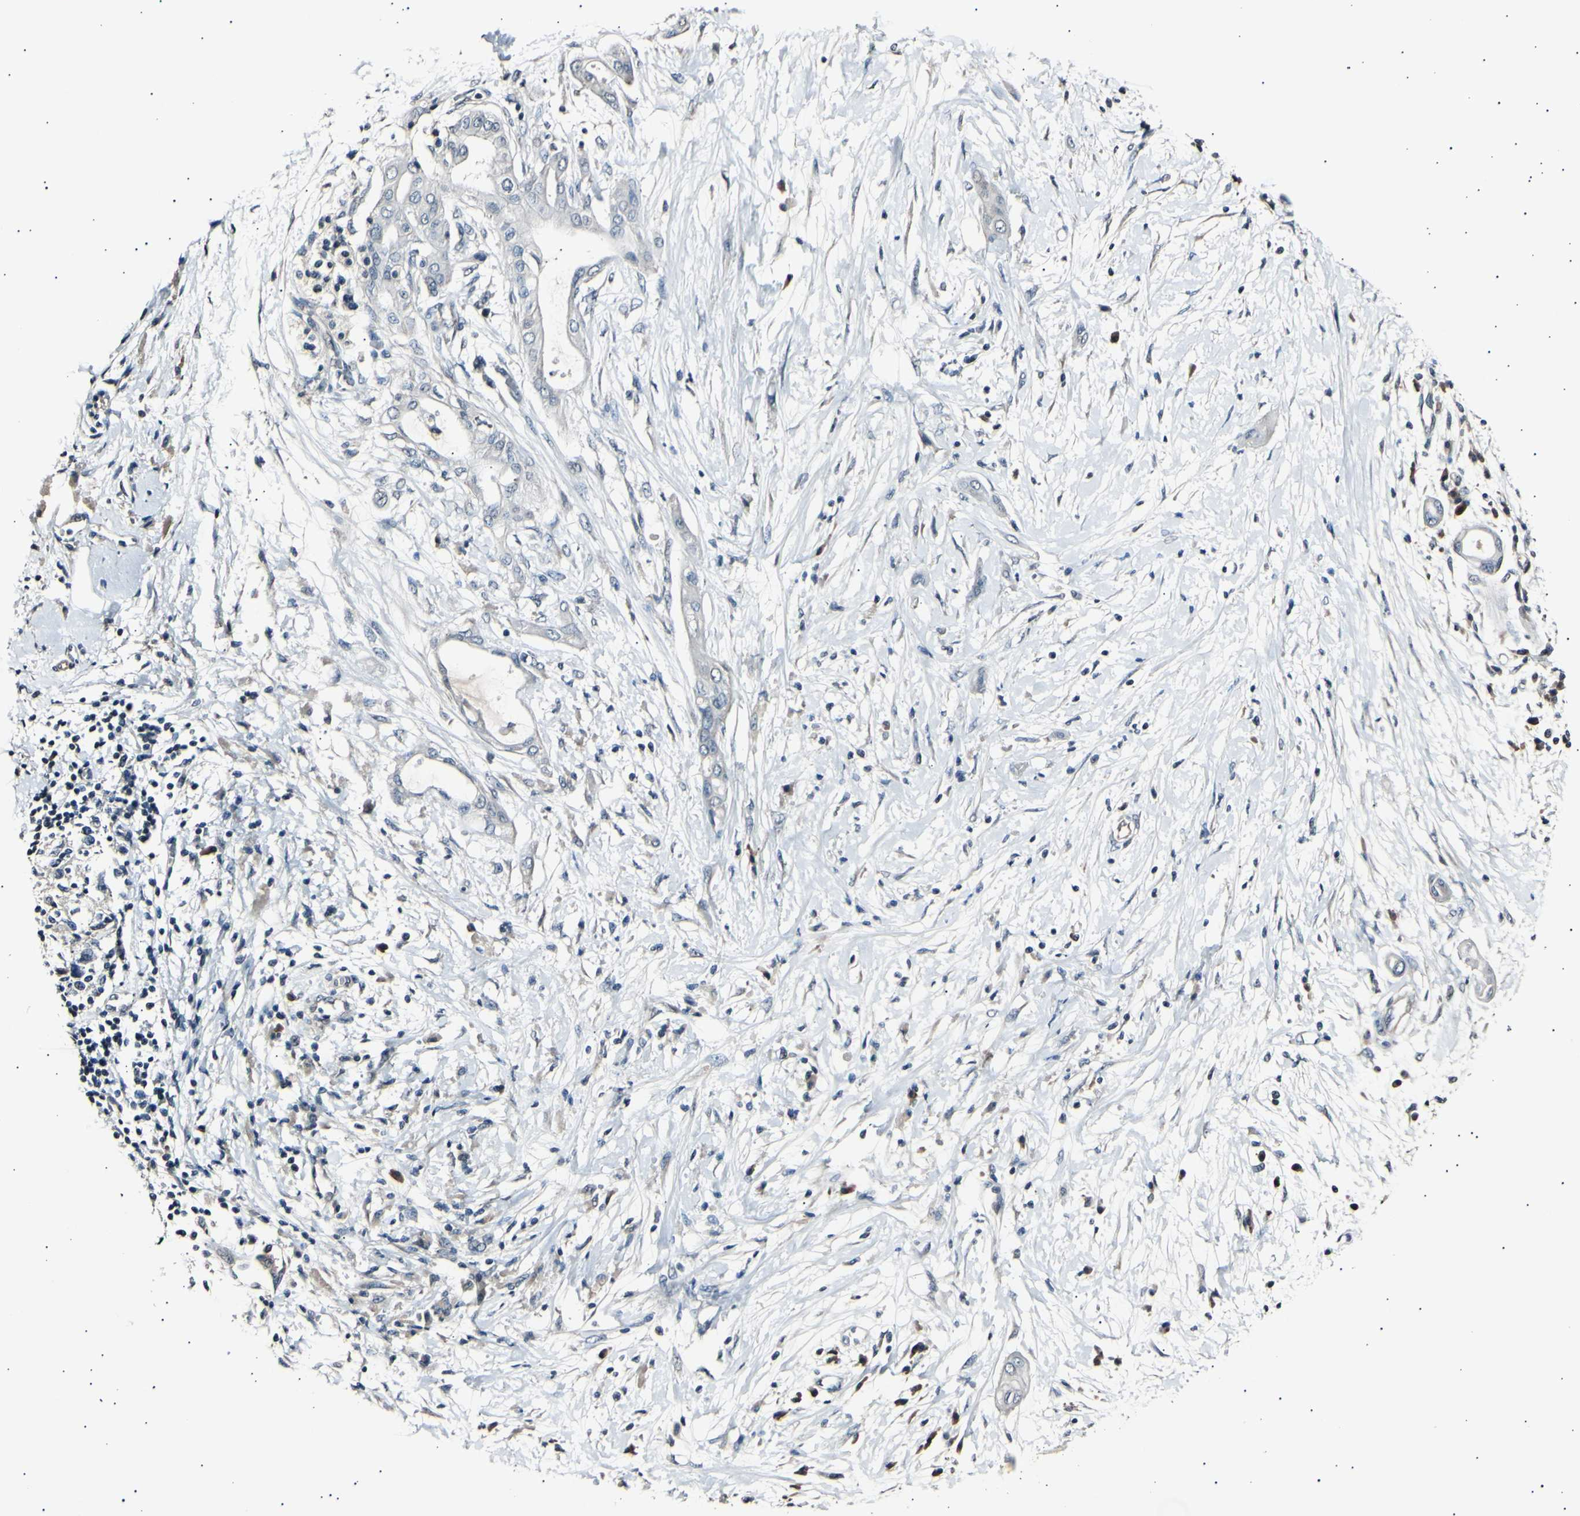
{"staining": {"intensity": "negative", "quantity": "none", "location": "none"}, "tissue": "pancreatic cancer", "cell_type": "Tumor cells", "image_type": "cancer", "snomed": [{"axis": "morphology", "description": "Adenocarcinoma, NOS"}, {"axis": "morphology", "description": "Adenocarcinoma, metastatic, NOS"}, {"axis": "topography", "description": "Lymph node"}, {"axis": "topography", "description": "Pancreas"}, {"axis": "topography", "description": "Duodenum"}], "caption": "IHC histopathology image of pancreatic cancer stained for a protein (brown), which displays no expression in tumor cells.", "gene": "AK1", "patient": {"sex": "female", "age": 64}}